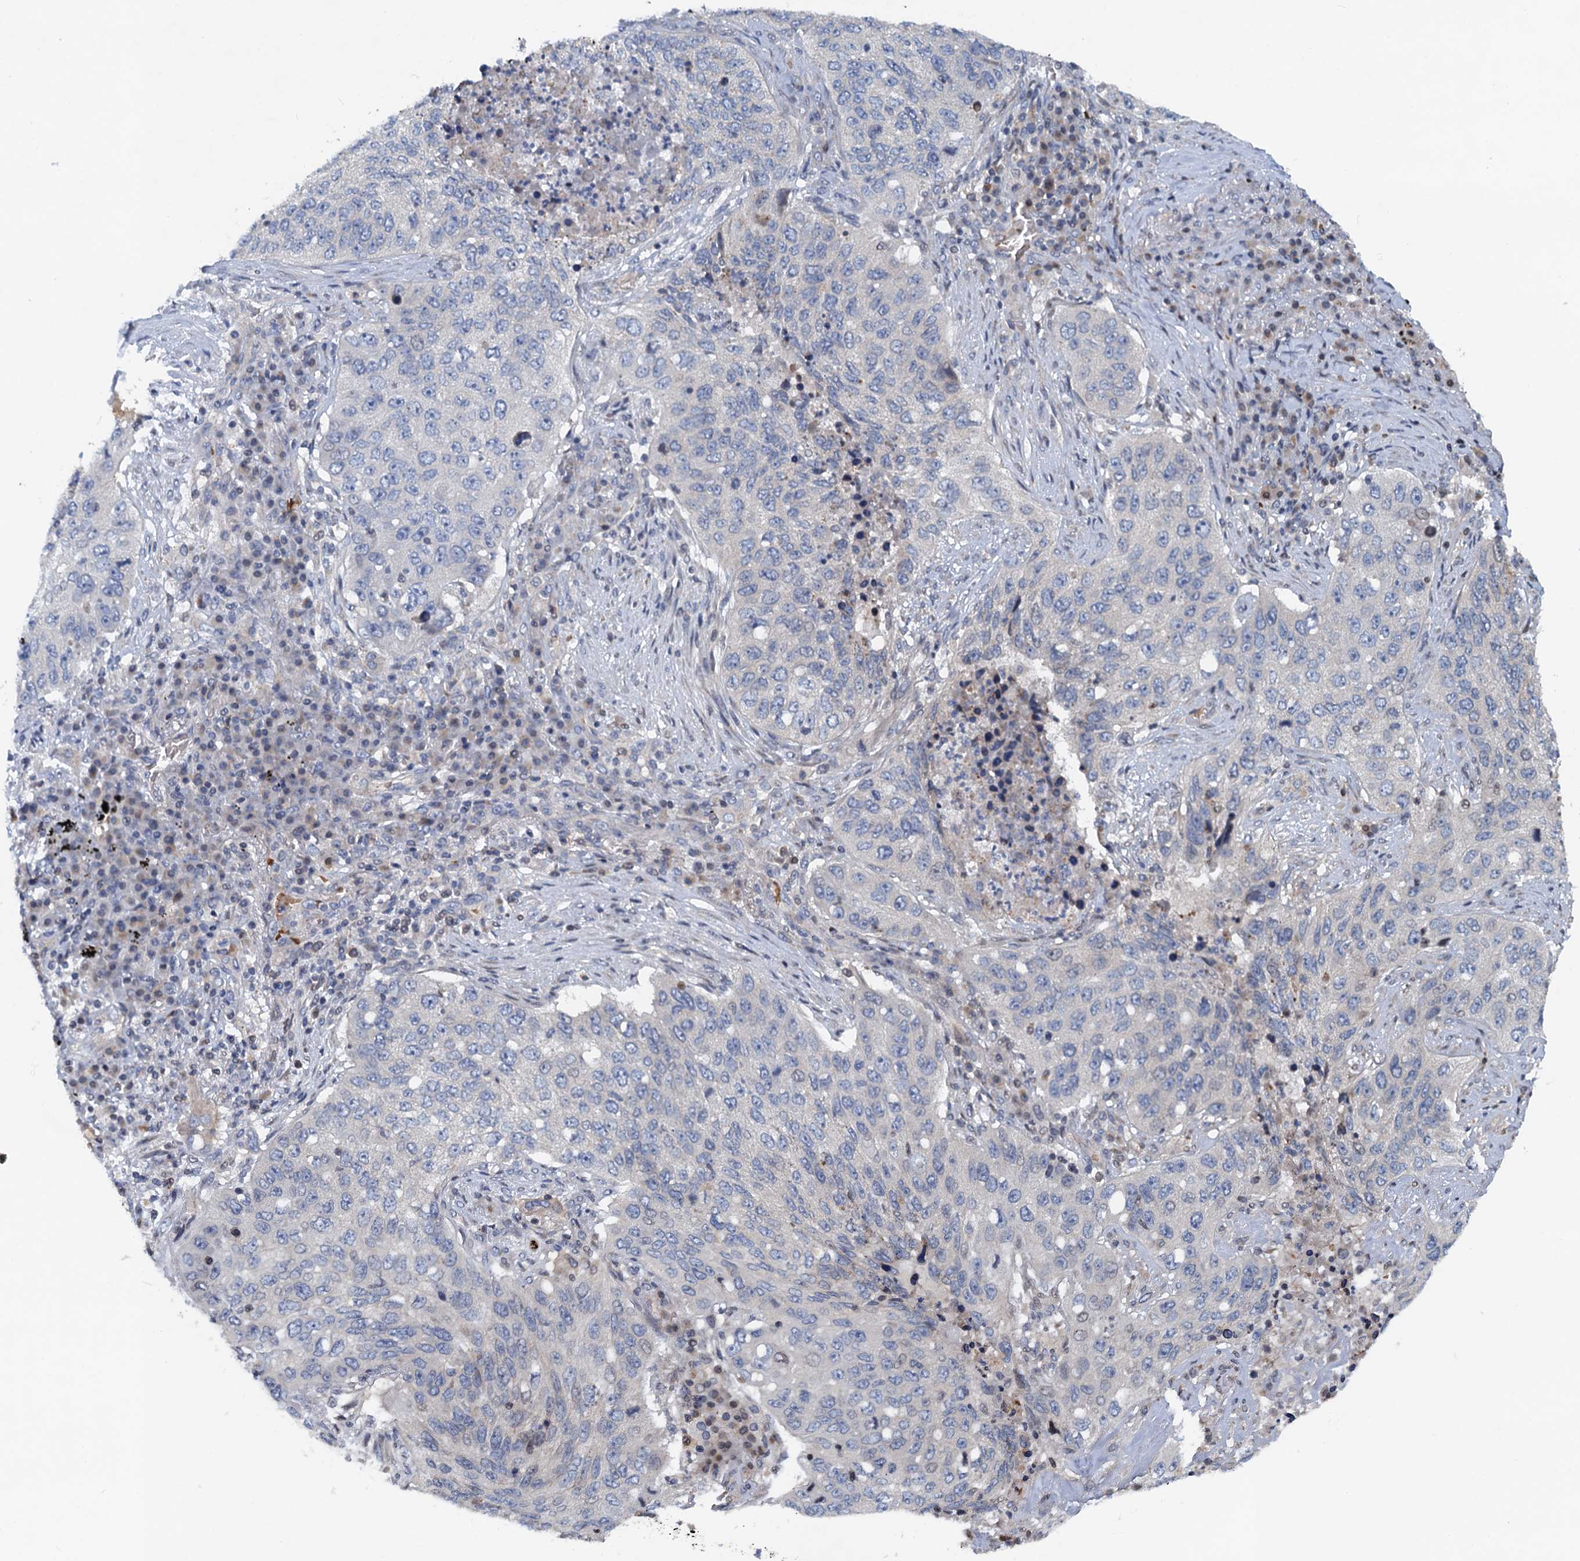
{"staining": {"intensity": "negative", "quantity": "none", "location": "none"}, "tissue": "lung cancer", "cell_type": "Tumor cells", "image_type": "cancer", "snomed": [{"axis": "morphology", "description": "Squamous cell carcinoma, NOS"}, {"axis": "topography", "description": "Lung"}], "caption": "High power microscopy photomicrograph of an immunohistochemistry micrograph of lung squamous cell carcinoma, revealing no significant staining in tumor cells.", "gene": "NBEA", "patient": {"sex": "female", "age": 63}}